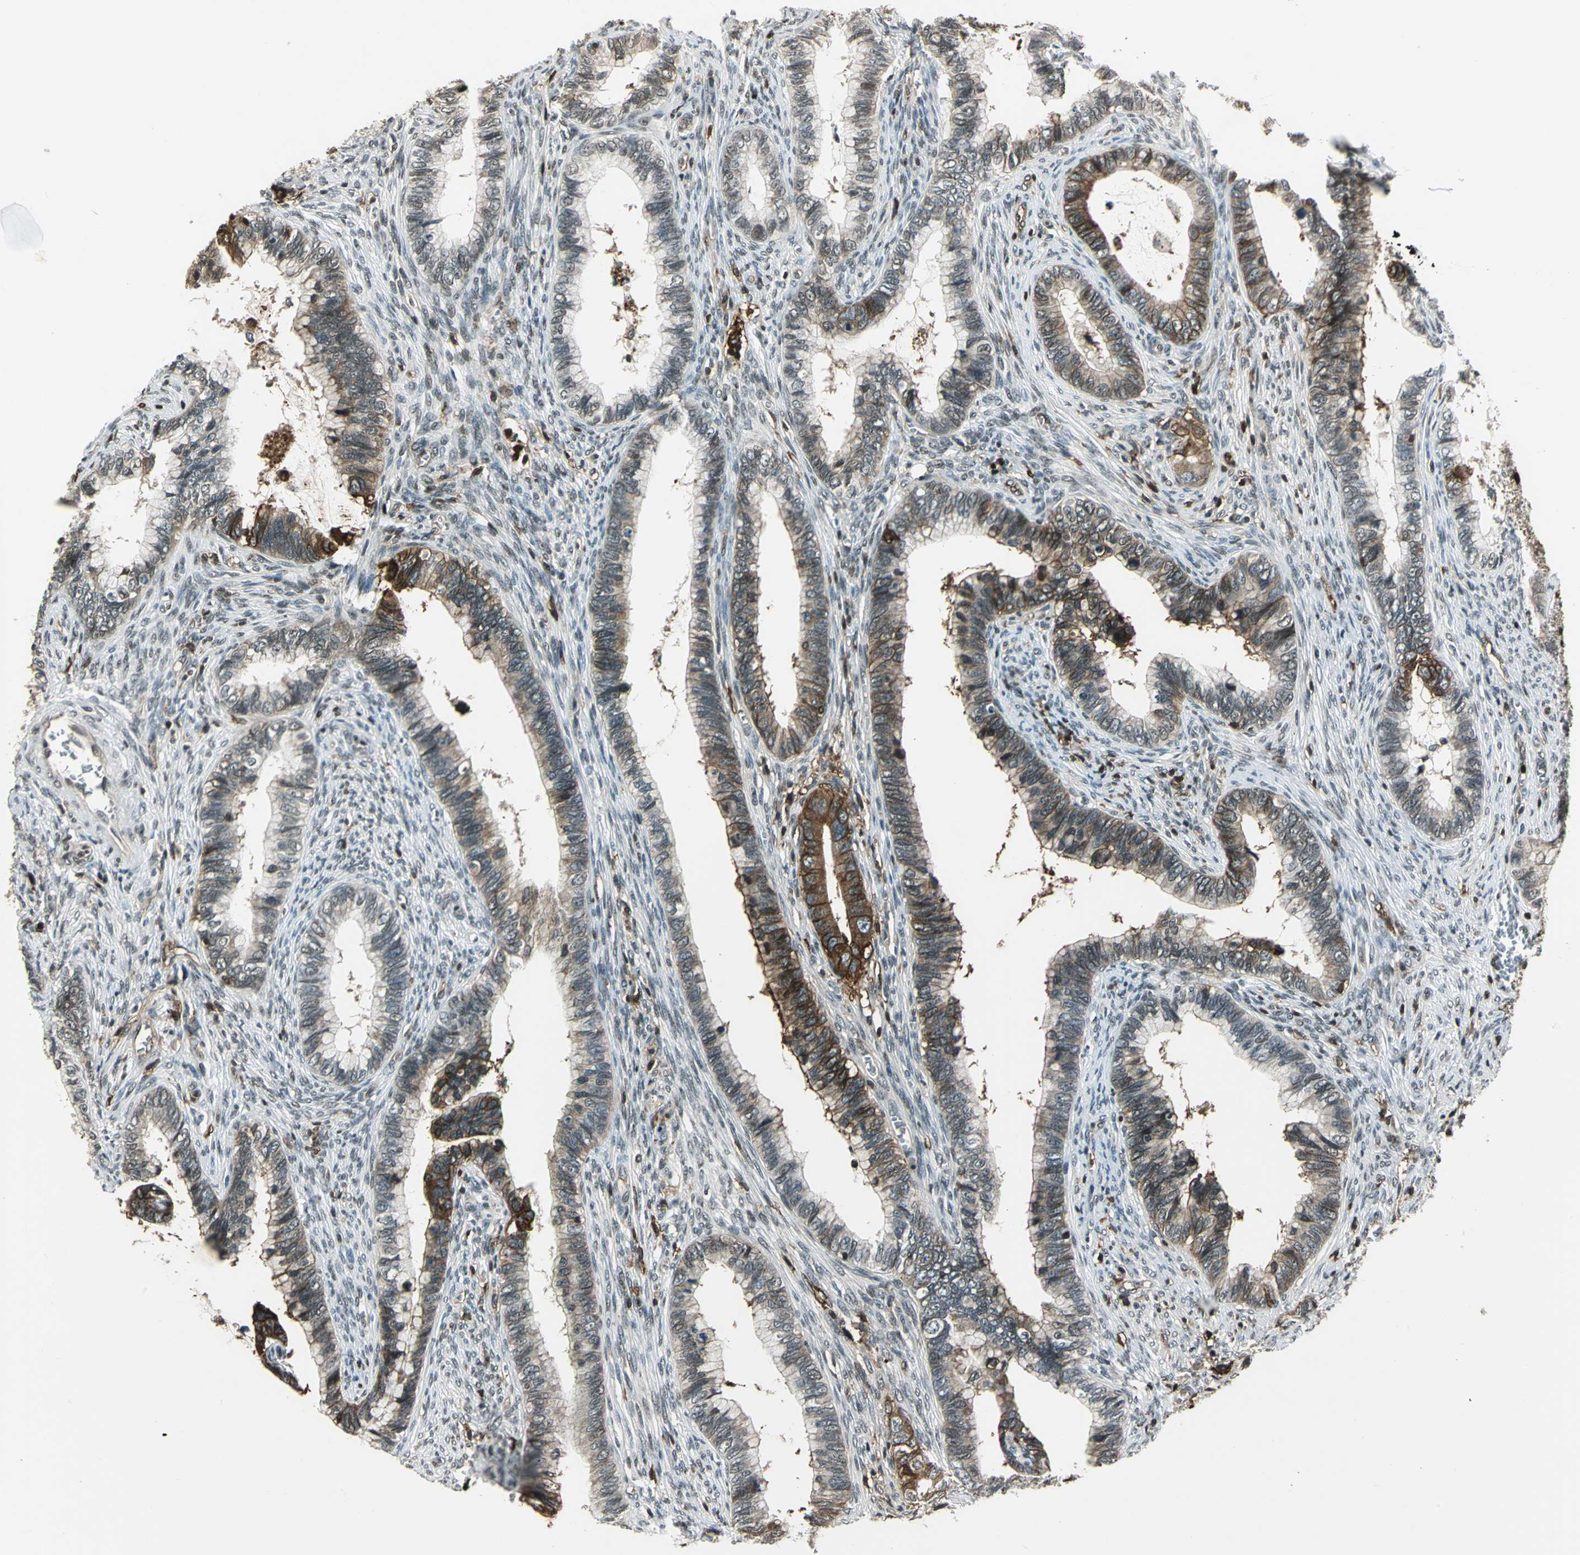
{"staining": {"intensity": "strong", "quantity": "25%-75%", "location": "cytoplasmic/membranous"}, "tissue": "cervical cancer", "cell_type": "Tumor cells", "image_type": "cancer", "snomed": [{"axis": "morphology", "description": "Adenocarcinoma, NOS"}, {"axis": "topography", "description": "Cervix"}], "caption": "High-power microscopy captured an immunohistochemistry (IHC) histopathology image of cervical cancer (adenocarcinoma), revealing strong cytoplasmic/membranous staining in about 25%-75% of tumor cells.", "gene": "NR2C2", "patient": {"sex": "female", "age": 44}}